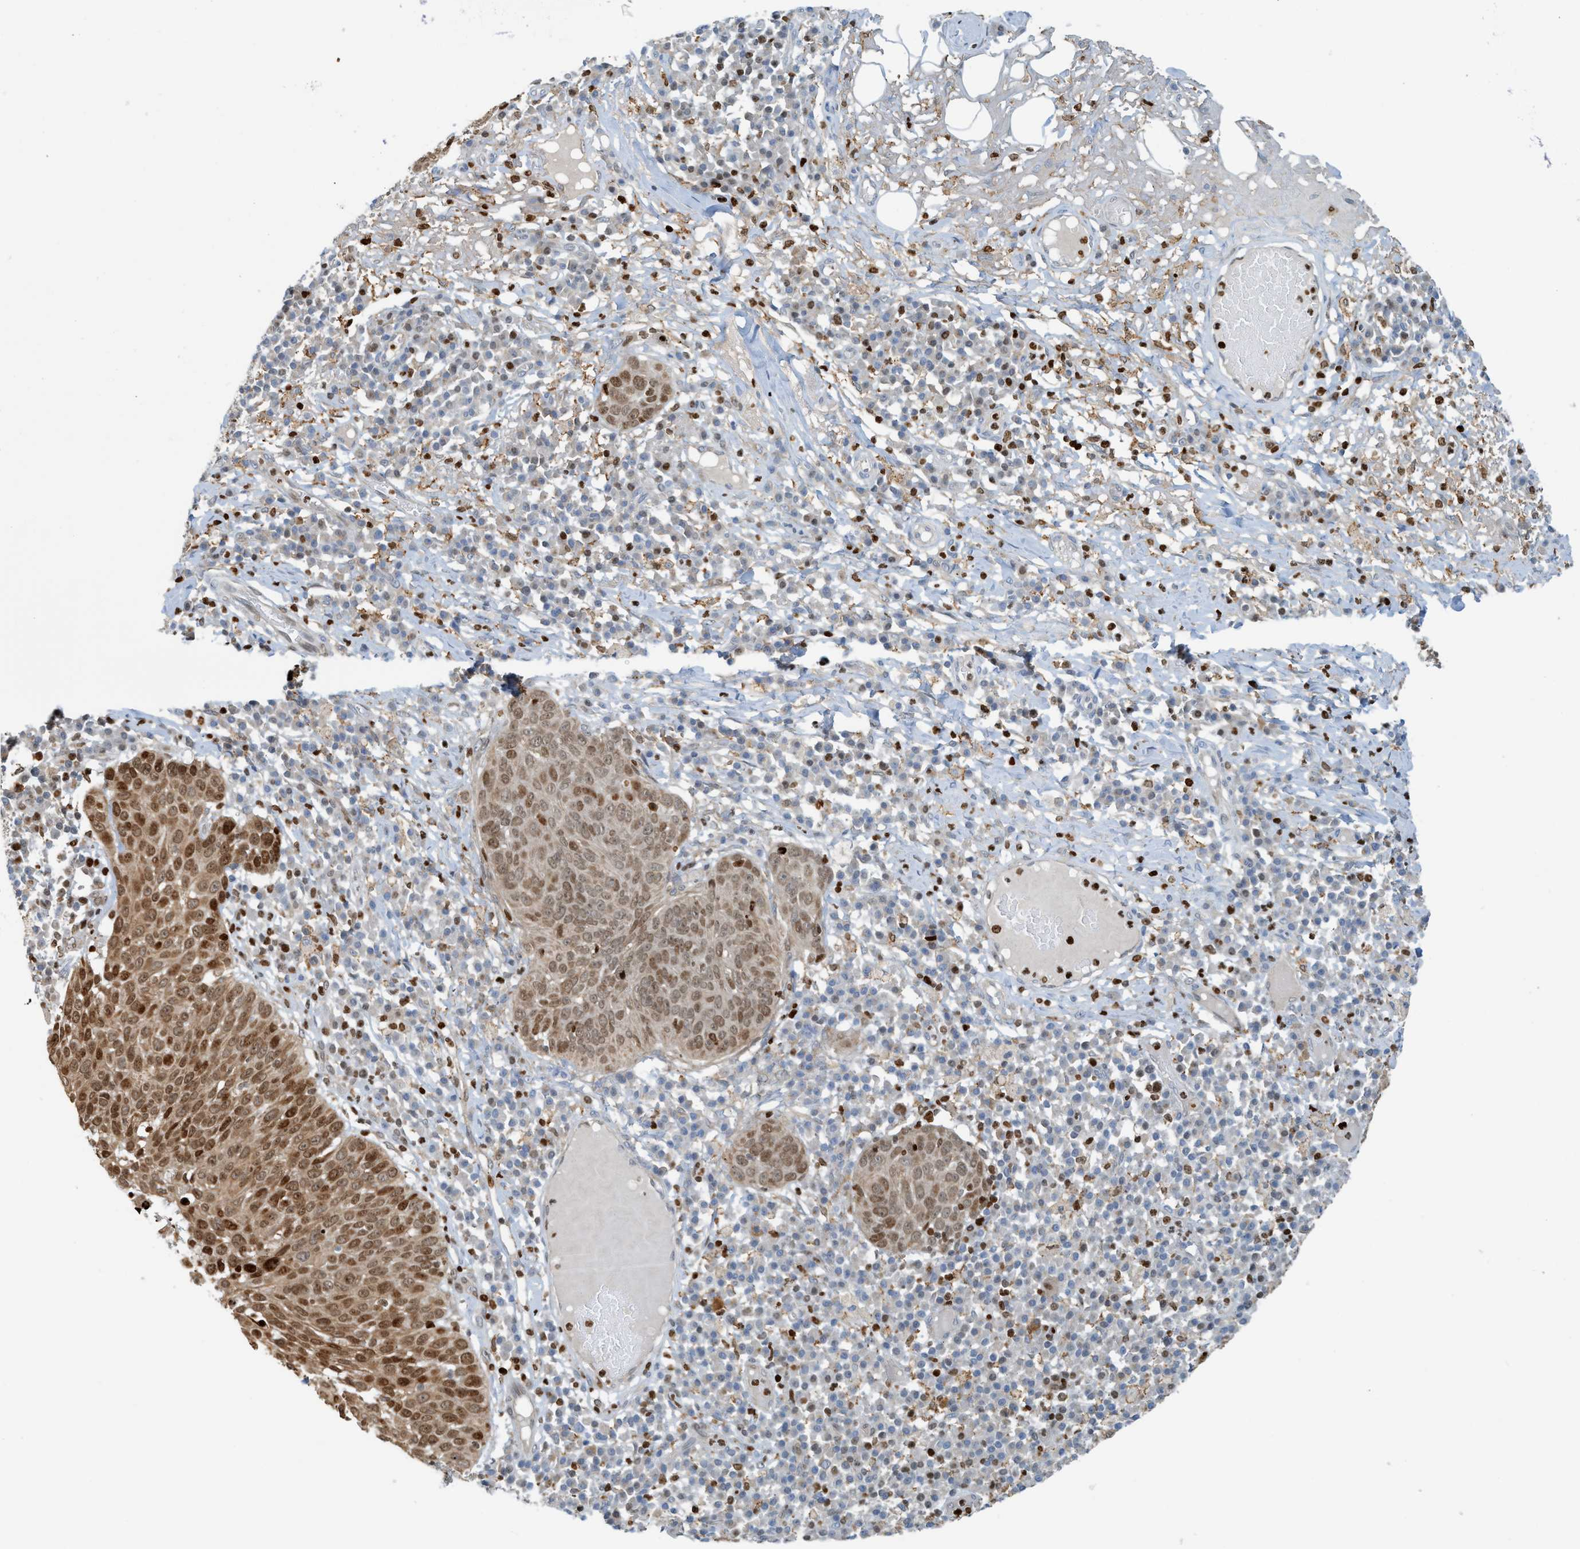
{"staining": {"intensity": "moderate", "quantity": ">75%", "location": "cytoplasmic/membranous,nuclear"}, "tissue": "skin cancer", "cell_type": "Tumor cells", "image_type": "cancer", "snomed": [{"axis": "morphology", "description": "Squamous cell carcinoma in situ, NOS"}, {"axis": "morphology", "description": "Squamous cell carcinoma, NOS"}, {"axis": "topography", "description": "Skin"}], "caption": "Immunohistochemistry (IHC) histopathology image of neoplastic tissue: human skin cancer stained using IHC exhibits medium levels of moderate protein expression localized specifically in the cytoplasmic/membranous and nuclear of tumor cells, appearing as a cytoplasmic/membranous and nuclear brown color.", "gene": "SH3D19", "patient": {"sex": "male", "age": 93}}